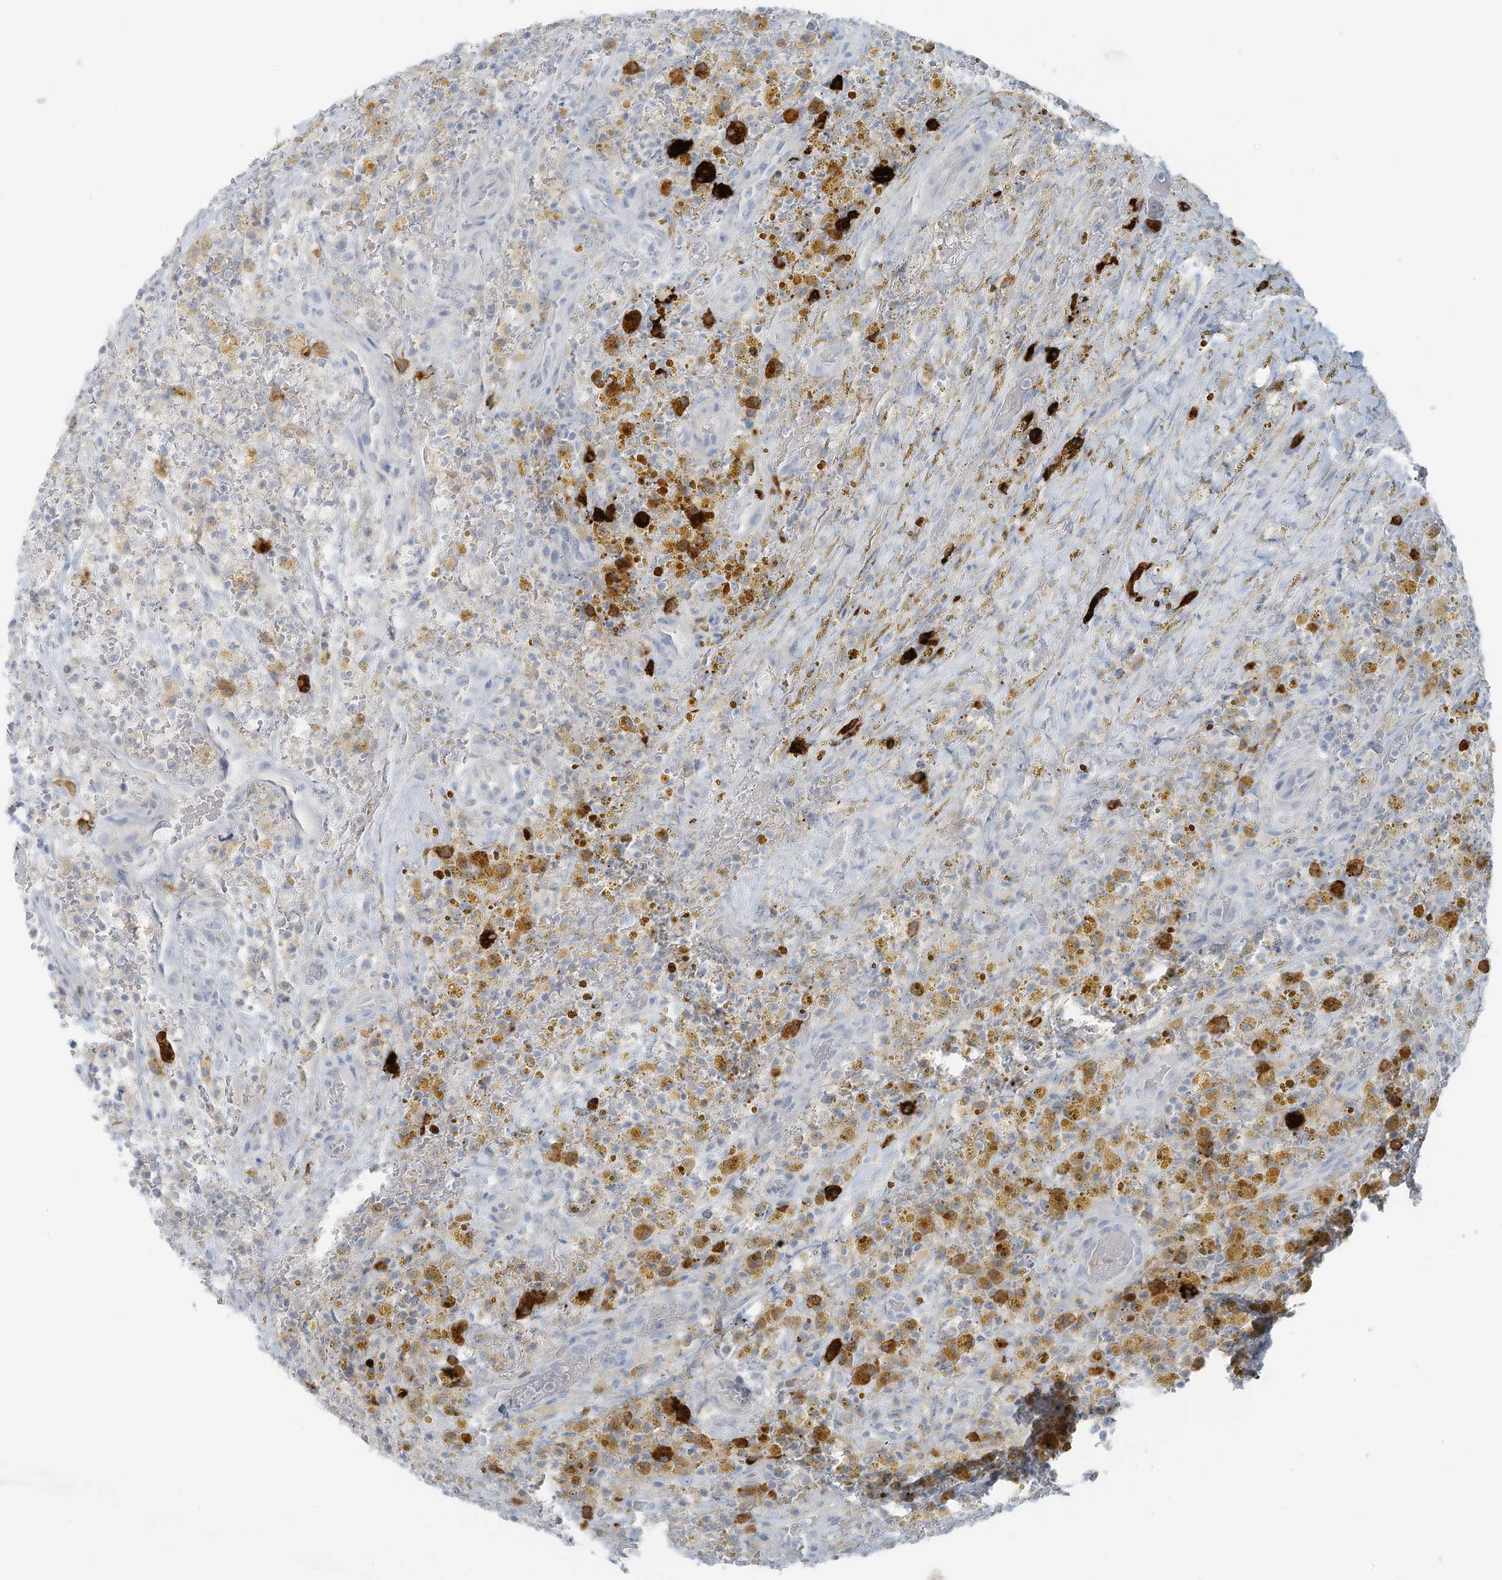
{"staining": {"intensity": "negative", "quantity": "none", "location": "none"}, "tissue": "thyroid cancer", "cell_type": "Tumor cells", "image_type": "cancer", "snomed": [{"axis": "morphology", "description": "Papillary adenocarcinoma, NOS"}, {"axis": "topography", "description": "Thyroid gland"}], "caption": "DAB immunohistochemical staining of human thyroid cancer (papillary adenocarcinoma) reveals no significant positivity in tumor cells. (IHC, brightfield microscopy, high magnification).", "gene": "SLC25A43", "patient": {"sex": "male", "age": 77}}